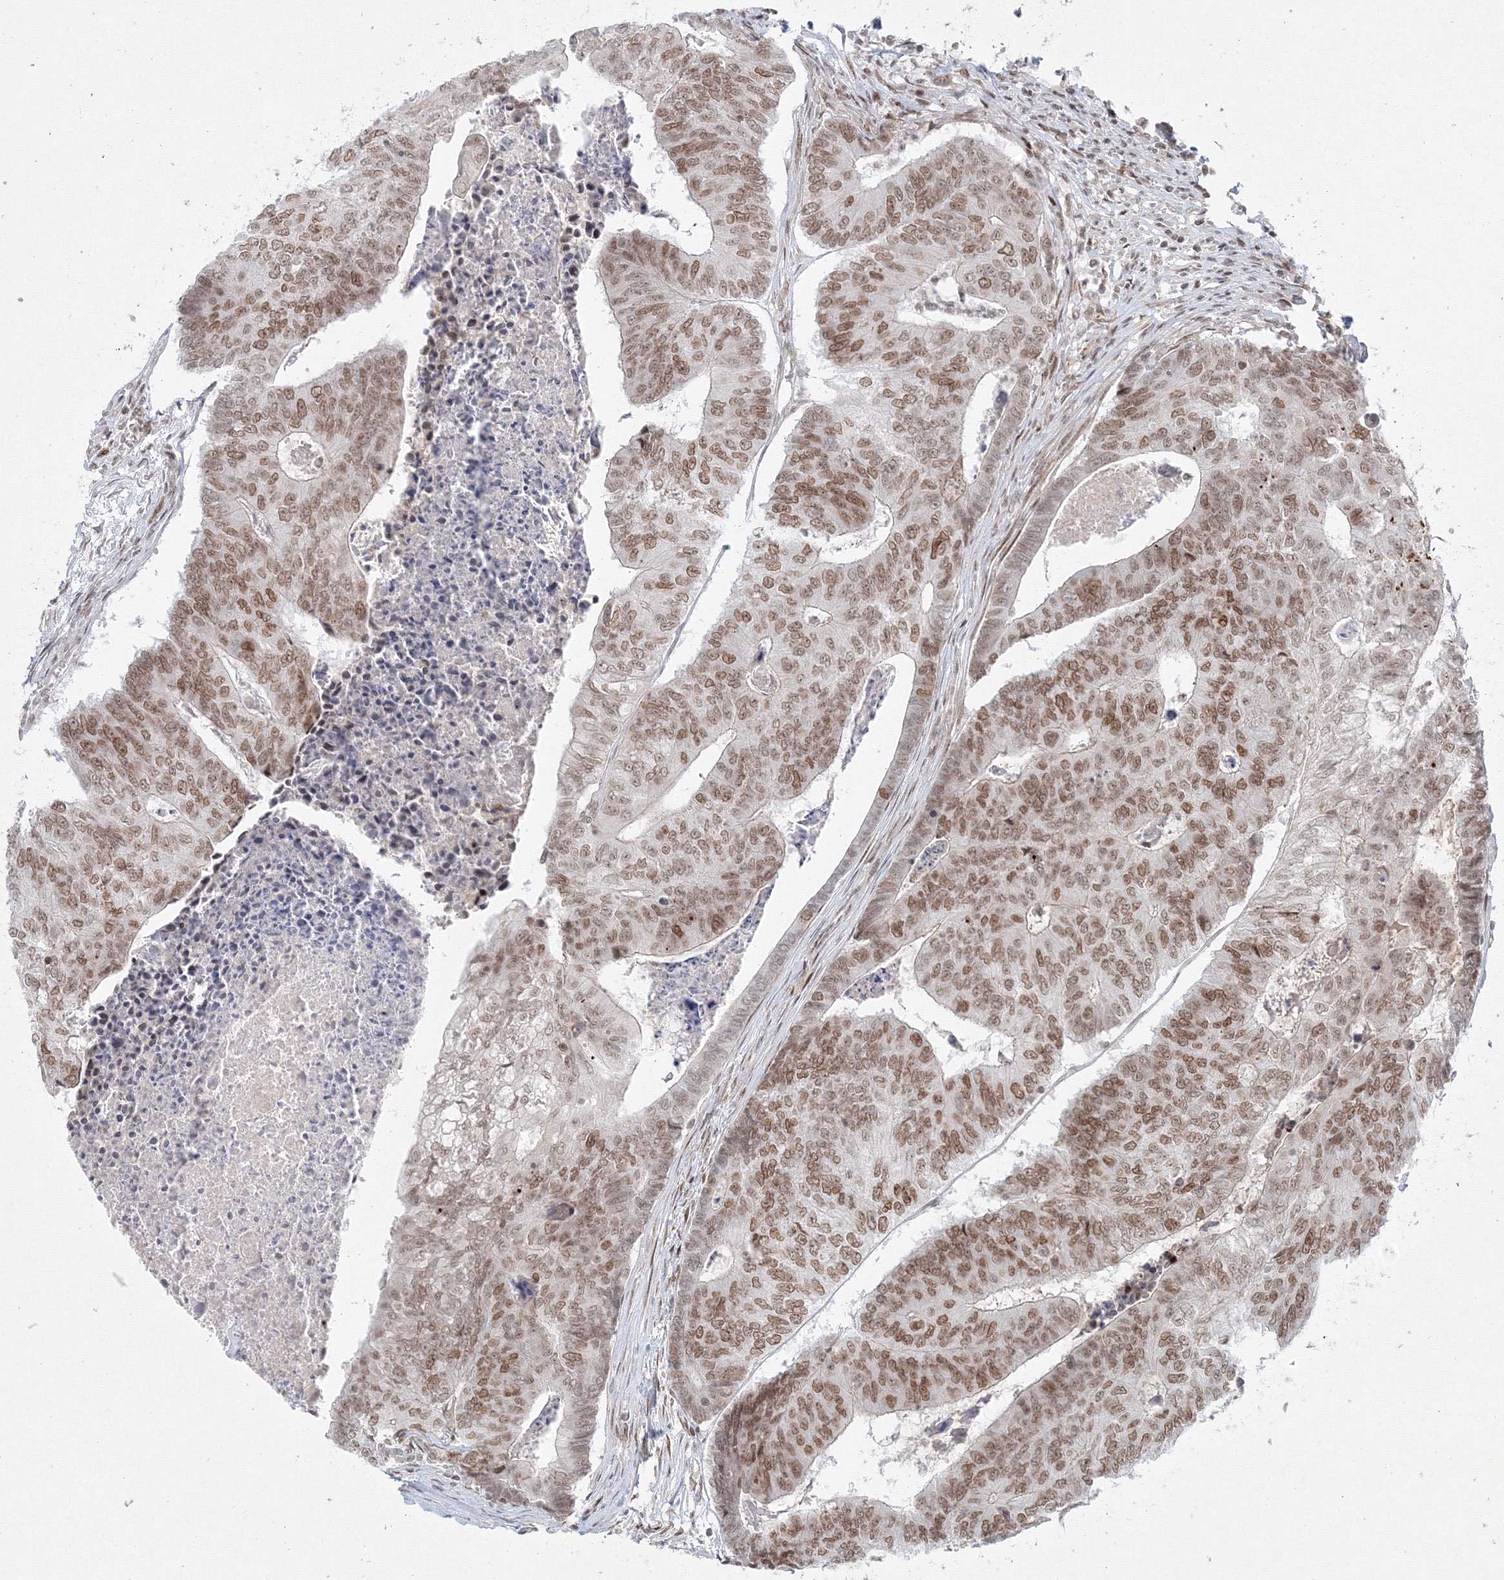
{"staining": {"intensity": "moderate", "quantity": ">75%", "location": "nuclear"}, "tissue": "colorectal cancer", "cell_type": "Tumor cells", "image_type": "cancer", "snomed": [{"axis": "morphology", "description": "Adenocarcinoma, NOS"}, {"axis": "topography", "description": "Colon"}], "caption": "This is a photomicrograph of immunohistochemistry (IHC) staining of colorectal cancer (adenocarcinoma), which shows moderate positivity in the nuclear of tumor cells.", "gene": "KIF4A", "patient": {"sex": "female", "age": 67}}